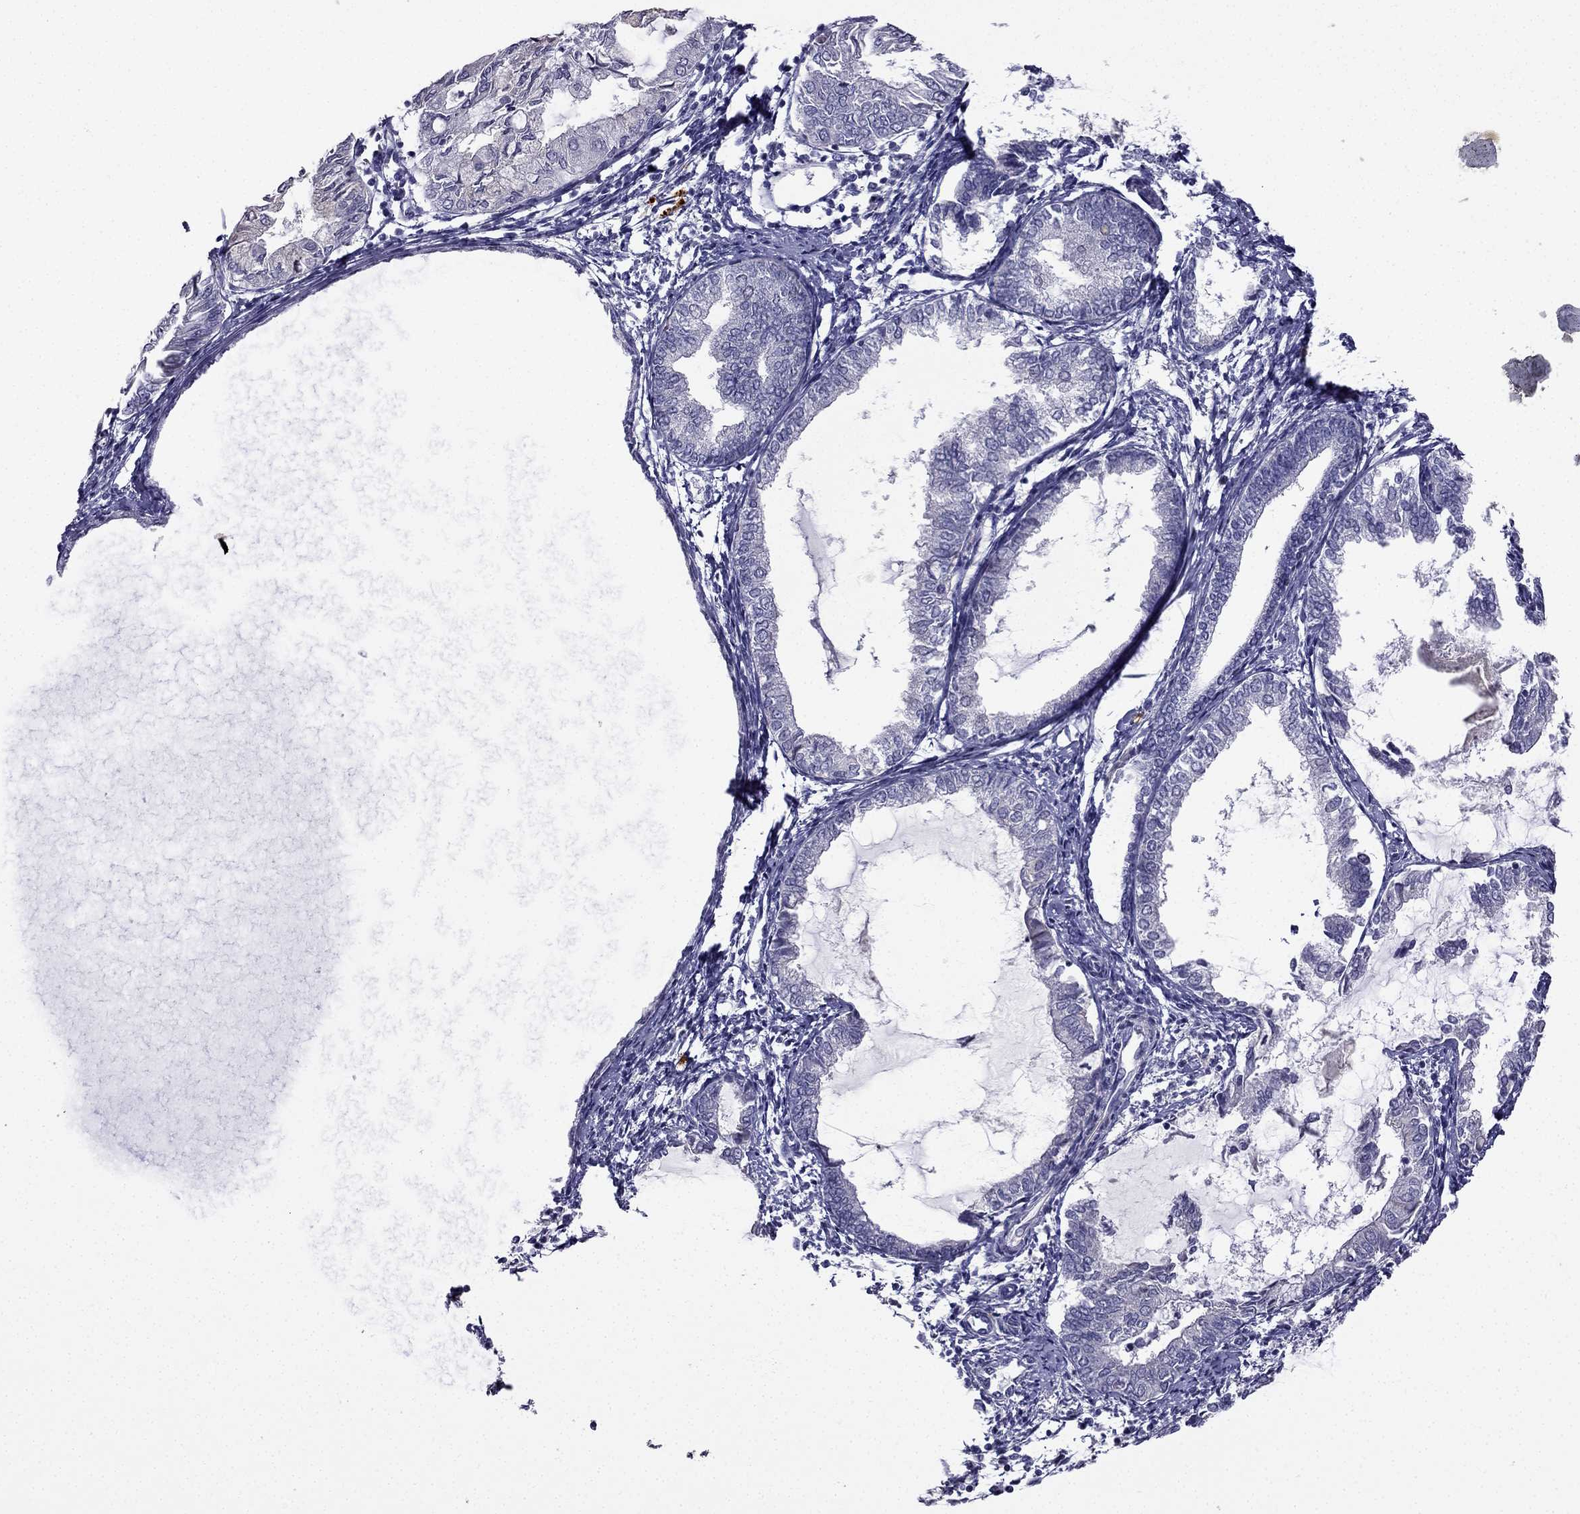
{"staining": {"intensity": "negative", "quantity": "none", "location": "none"}, "tissue": "endometrial cancer", "cell_type": "Tumor cells", "image_type": "cancer", "snomed": [{"axis": "morphology", "description": "Adenocarcinoma, NOS"}, {"axis": "topography", "description": "Endometrium"}], "caption": "Adenocarcinoma (endometrial) was stained to show a protein in brown. There is no significant staining in tumor cells. (IHC, brightfield microscopy, high magnification).", "gene": "UHRF1", "patient": {"sex": "female", "age": 68}}